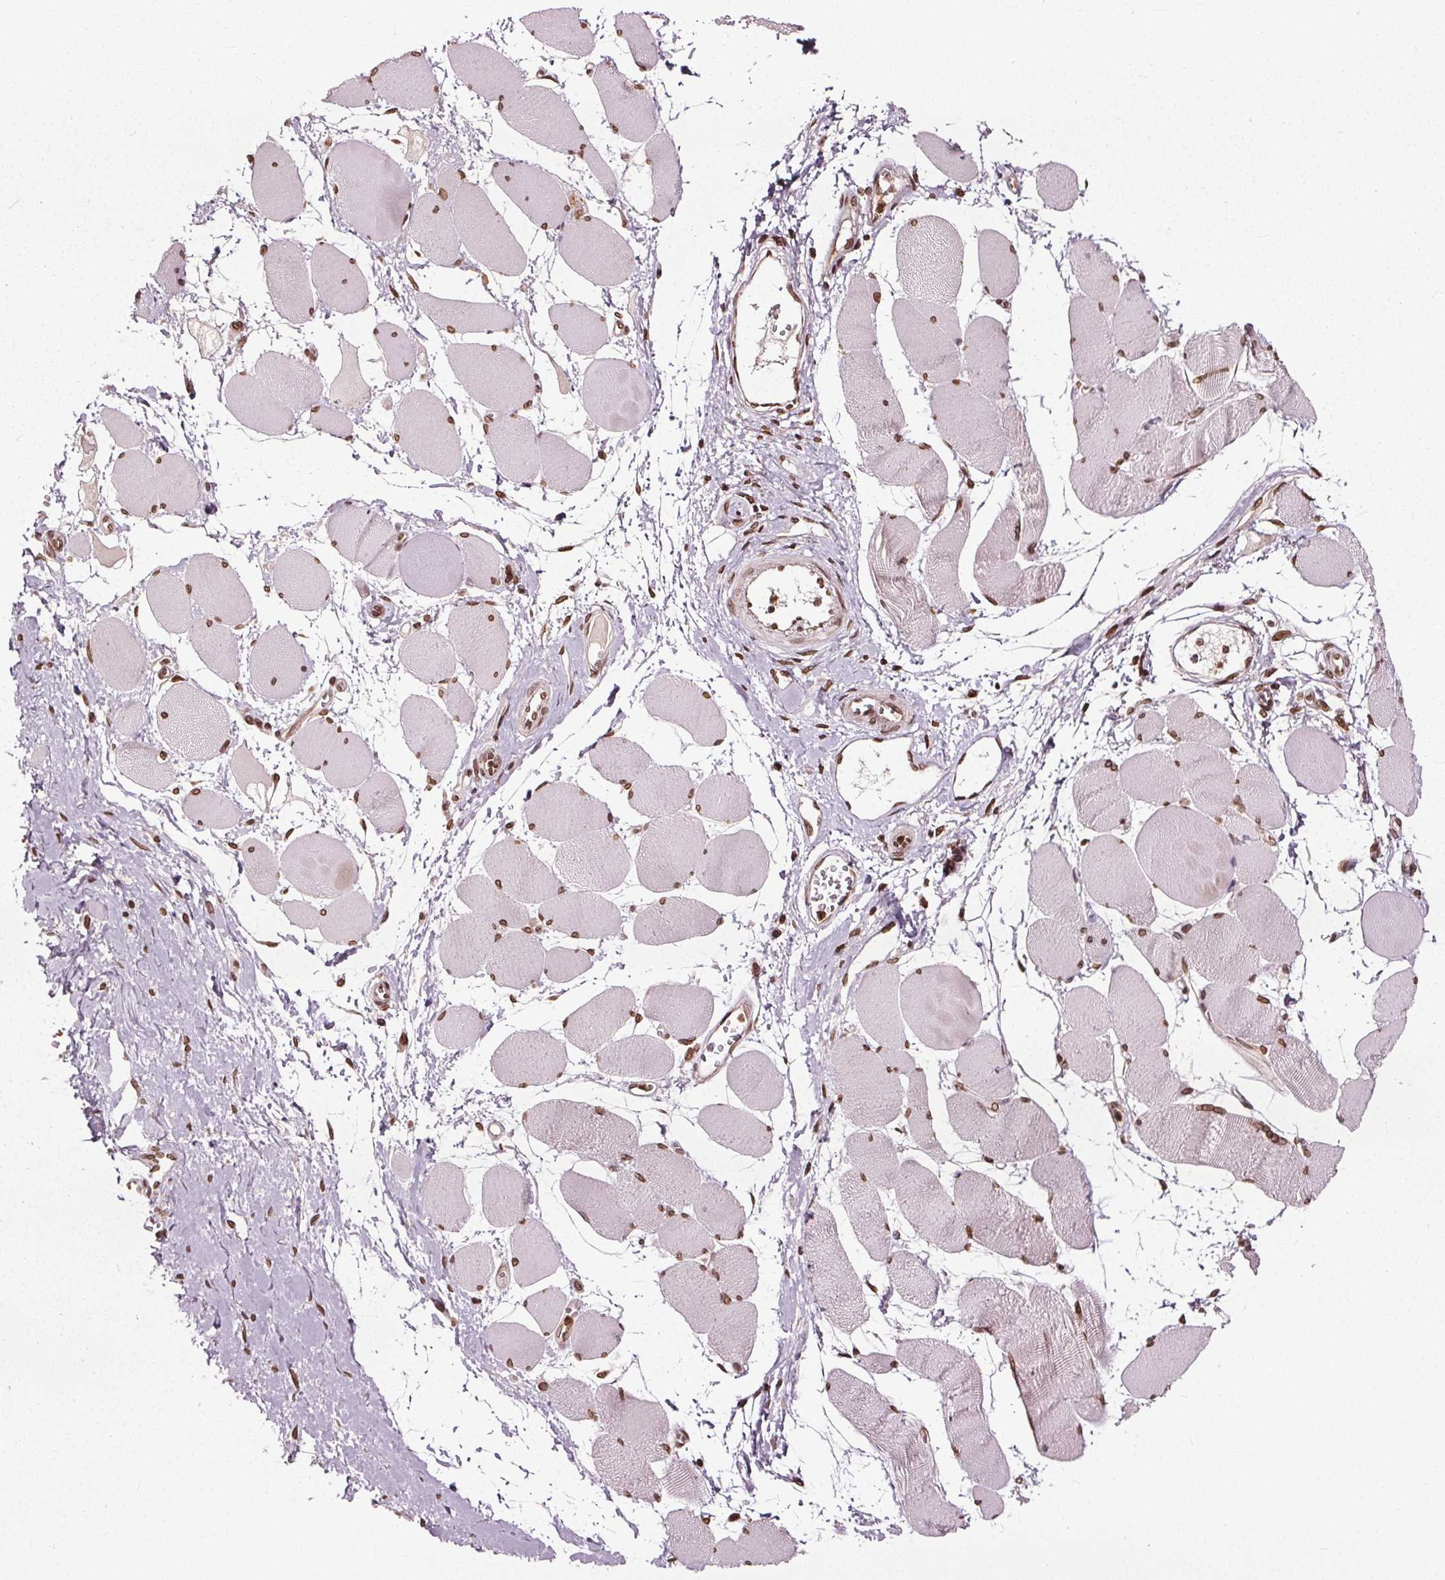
{"staining": {"intensity": "moderate", "quantity": ">75%", "location": "cytoplasmic/membranous,nuclear"}, "tissue": "skeletal muscle", "cell_type": "Myocytes", "image_type": "normal", "snomed": [{"axis": "morphology", "description": "Normal tissue, NOS"}, {"axis": "topography", "description": "Skeletal muscle"}], "caption": "IHC photomicrograph of unremarkable skeletal muscle stained for a protein (brown), which shows medium levels of moderate cytoplasmic/membranous,nuclear expression in approximately >75% of myocytes.", "gene": "TTC39C", "patient": {"sex": "female", "age": 75}}